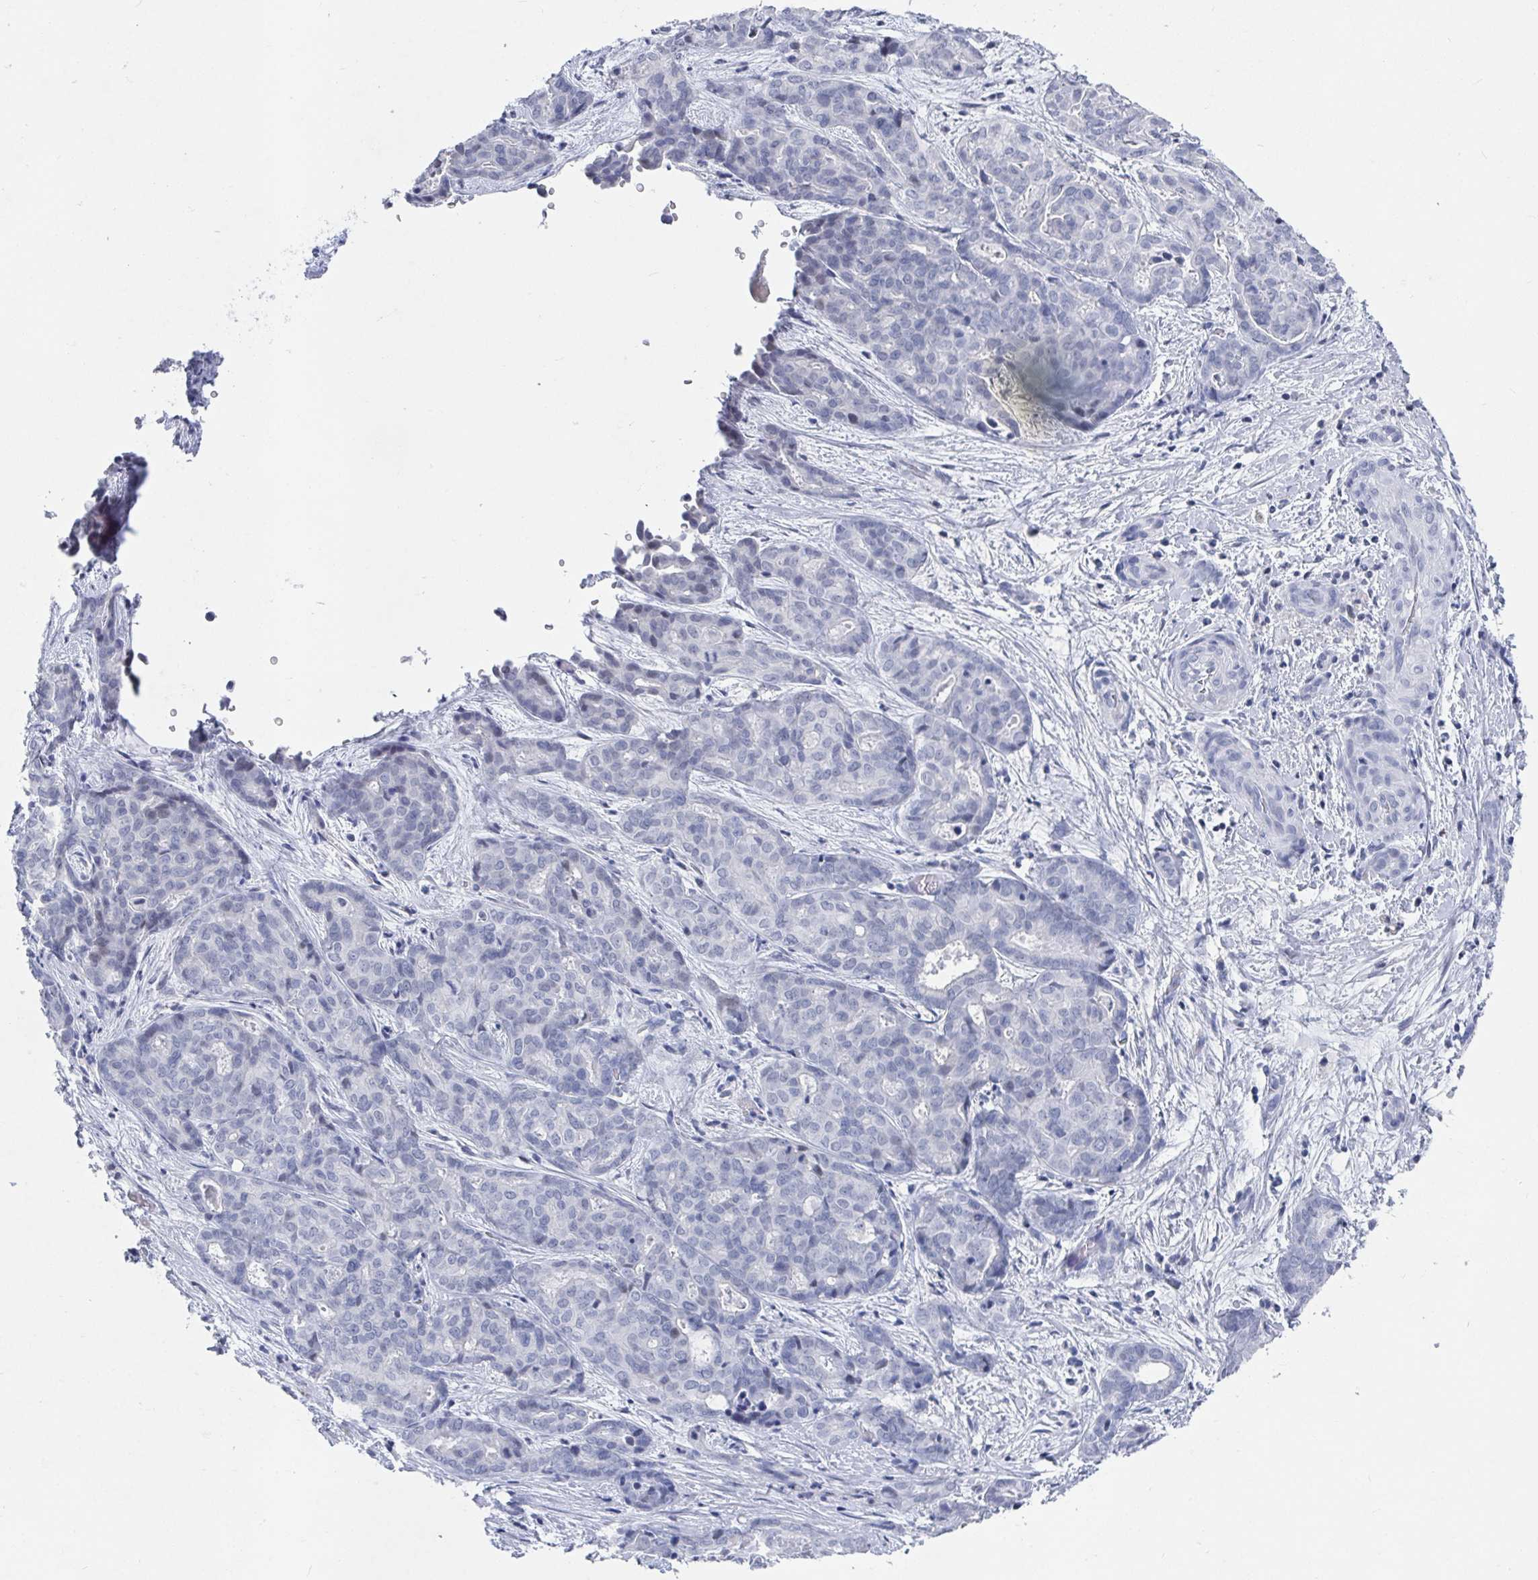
{"staining": {"intensity": "negative", "quantity": "none", "location": "none"}, "tissue": "liver cancer", "cell_type": "Tumor cells", "image_type": "cancer", "snomed": [{"axis": "morphology", "description": "Cholangiocarcinoma"}, {"axis": "topography", "description": "Liver"}], "caption": "A micrograph of human liver cholangiocarcinoma is negative for staining in tumor cells.", "gene": "CAMKV", "patient": {"sex": "female", "age": 64}}